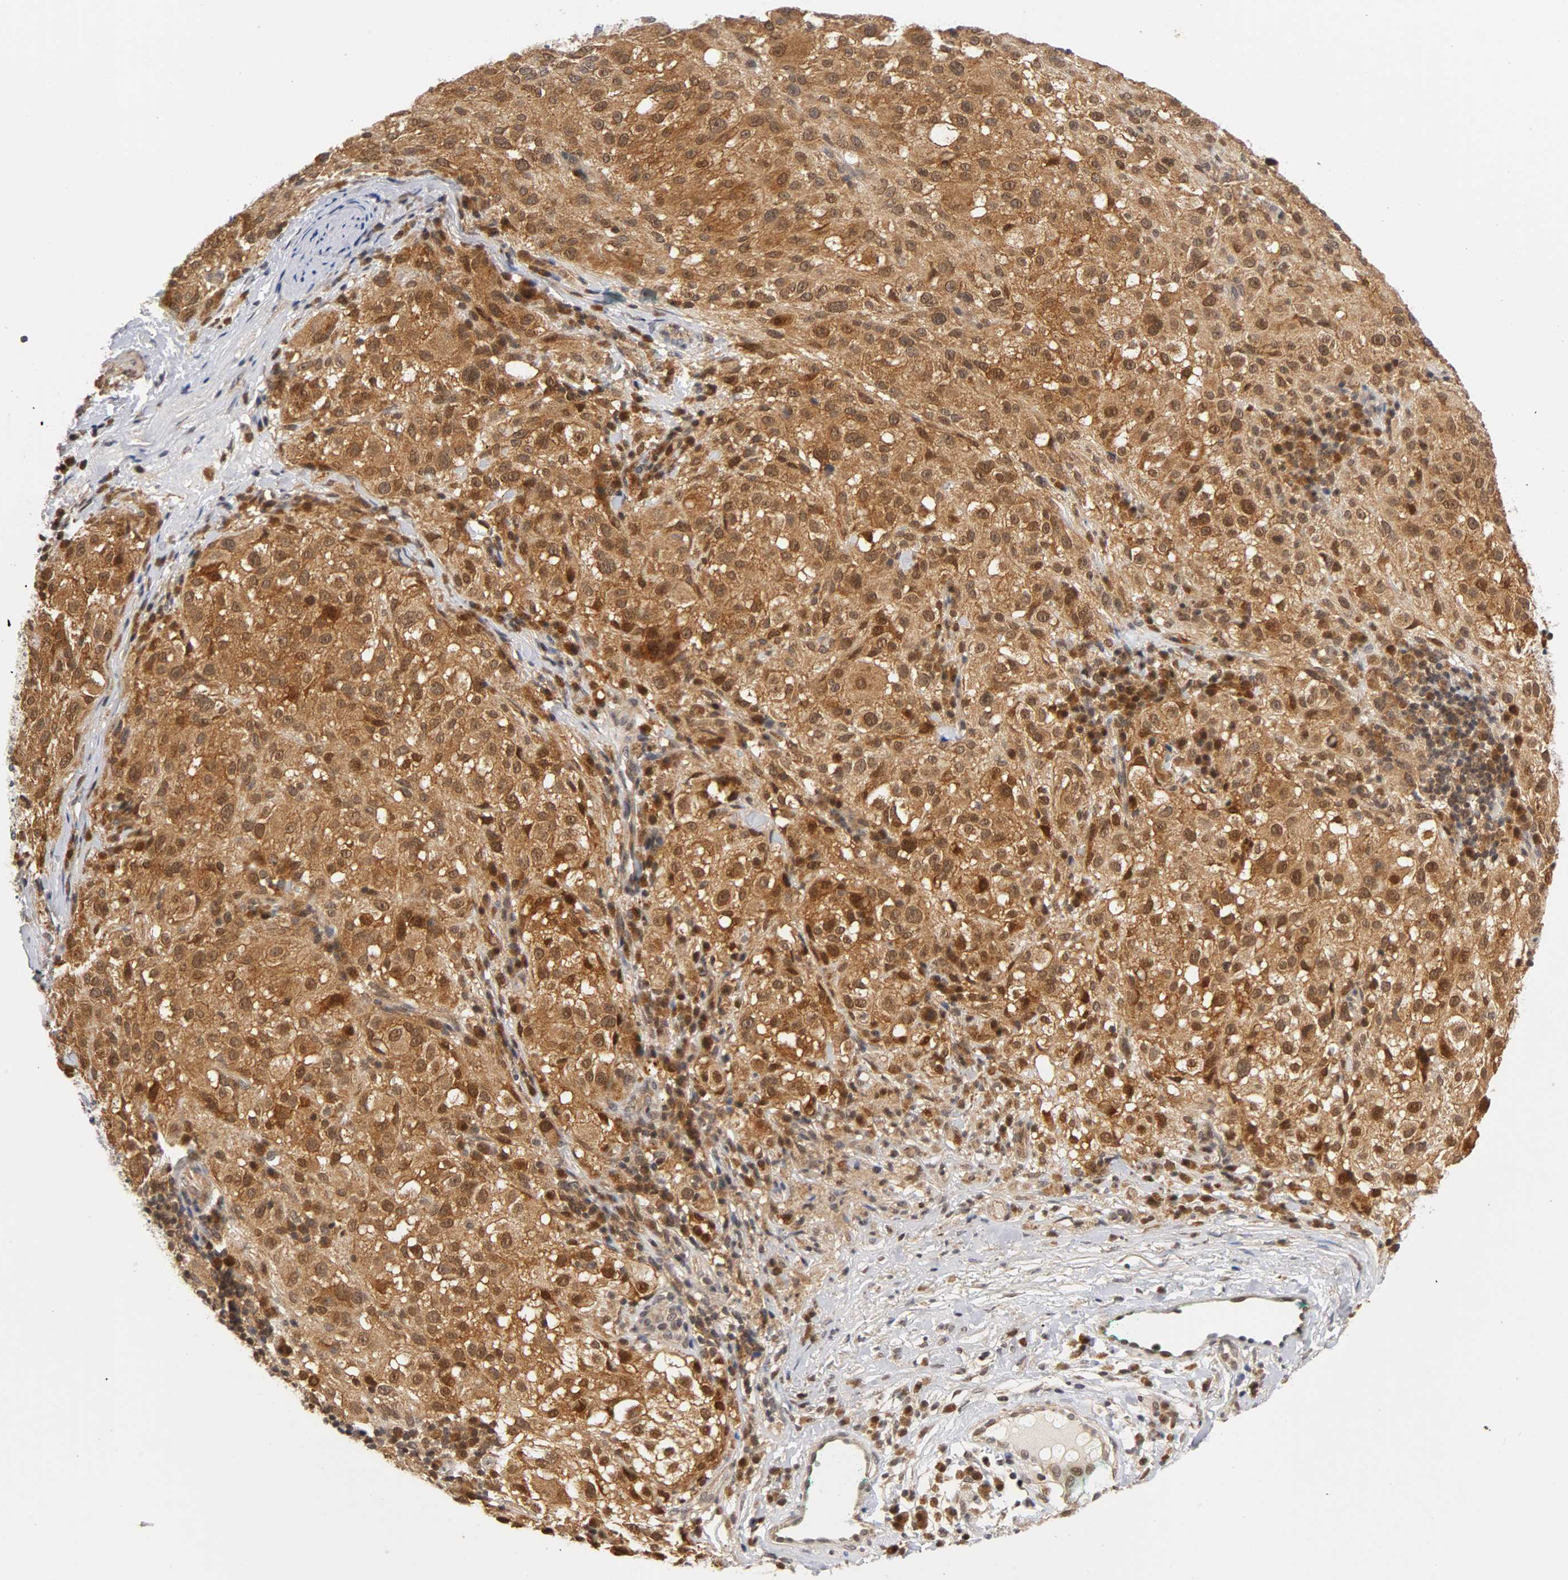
{"staining": {"intensity": "strong", "quantity": ">75%", "location": "cytoplasmic/membranous,nuclear"}, "tissue": "melanoma", "cell_type": "Tumor cells", "image_type": "cancer", "snomed": [{"axis": "morphology", "description": "Necrosis, NOS"}, {"axis": "morphology", "description": "Malignant melanoma, NOS"}, {"axis": "topography", "description": "Skin"}], "caption": "Malignant melanoma stained with a protein marker displays strong staining in tumor cells.", "gene": "UBE2M", "patient": {"sex": "female", "age": 87}}